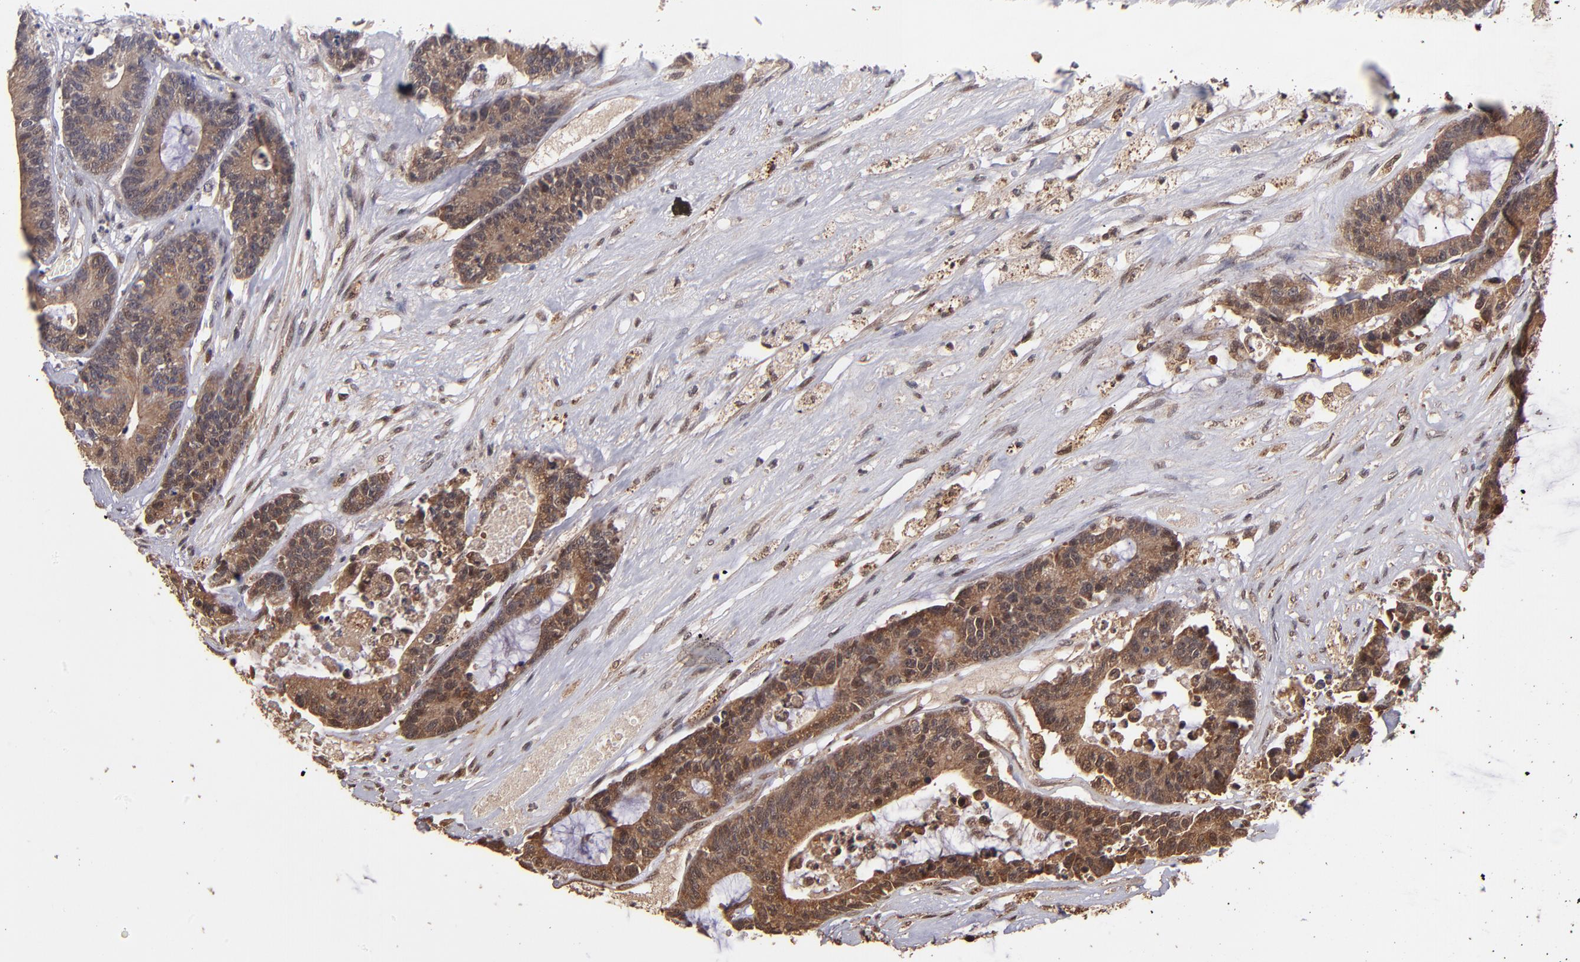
{"staining": {"intensity": "moderate", "quantity": ">75%", "location": "cytoplasmic/membranous"}, "tissue": "colorectal cancer", "cell_type": "Tumor cells", "image_type": "cancer", "snomed": [{"axis": "morphology", "description": "Adenocarcinoma, NOS"}, {"axis": "topography", "description": "Colon"}], "caption": "There is medium levels of moderate cytoplasmic/membranous staining in tumor cells of adenocarcinoma (colorectal), as demonstrated by immunohistochemical staining (brown color).", "gene": "NFE2L2", "patient": {"sex": "female", "age": 84}}